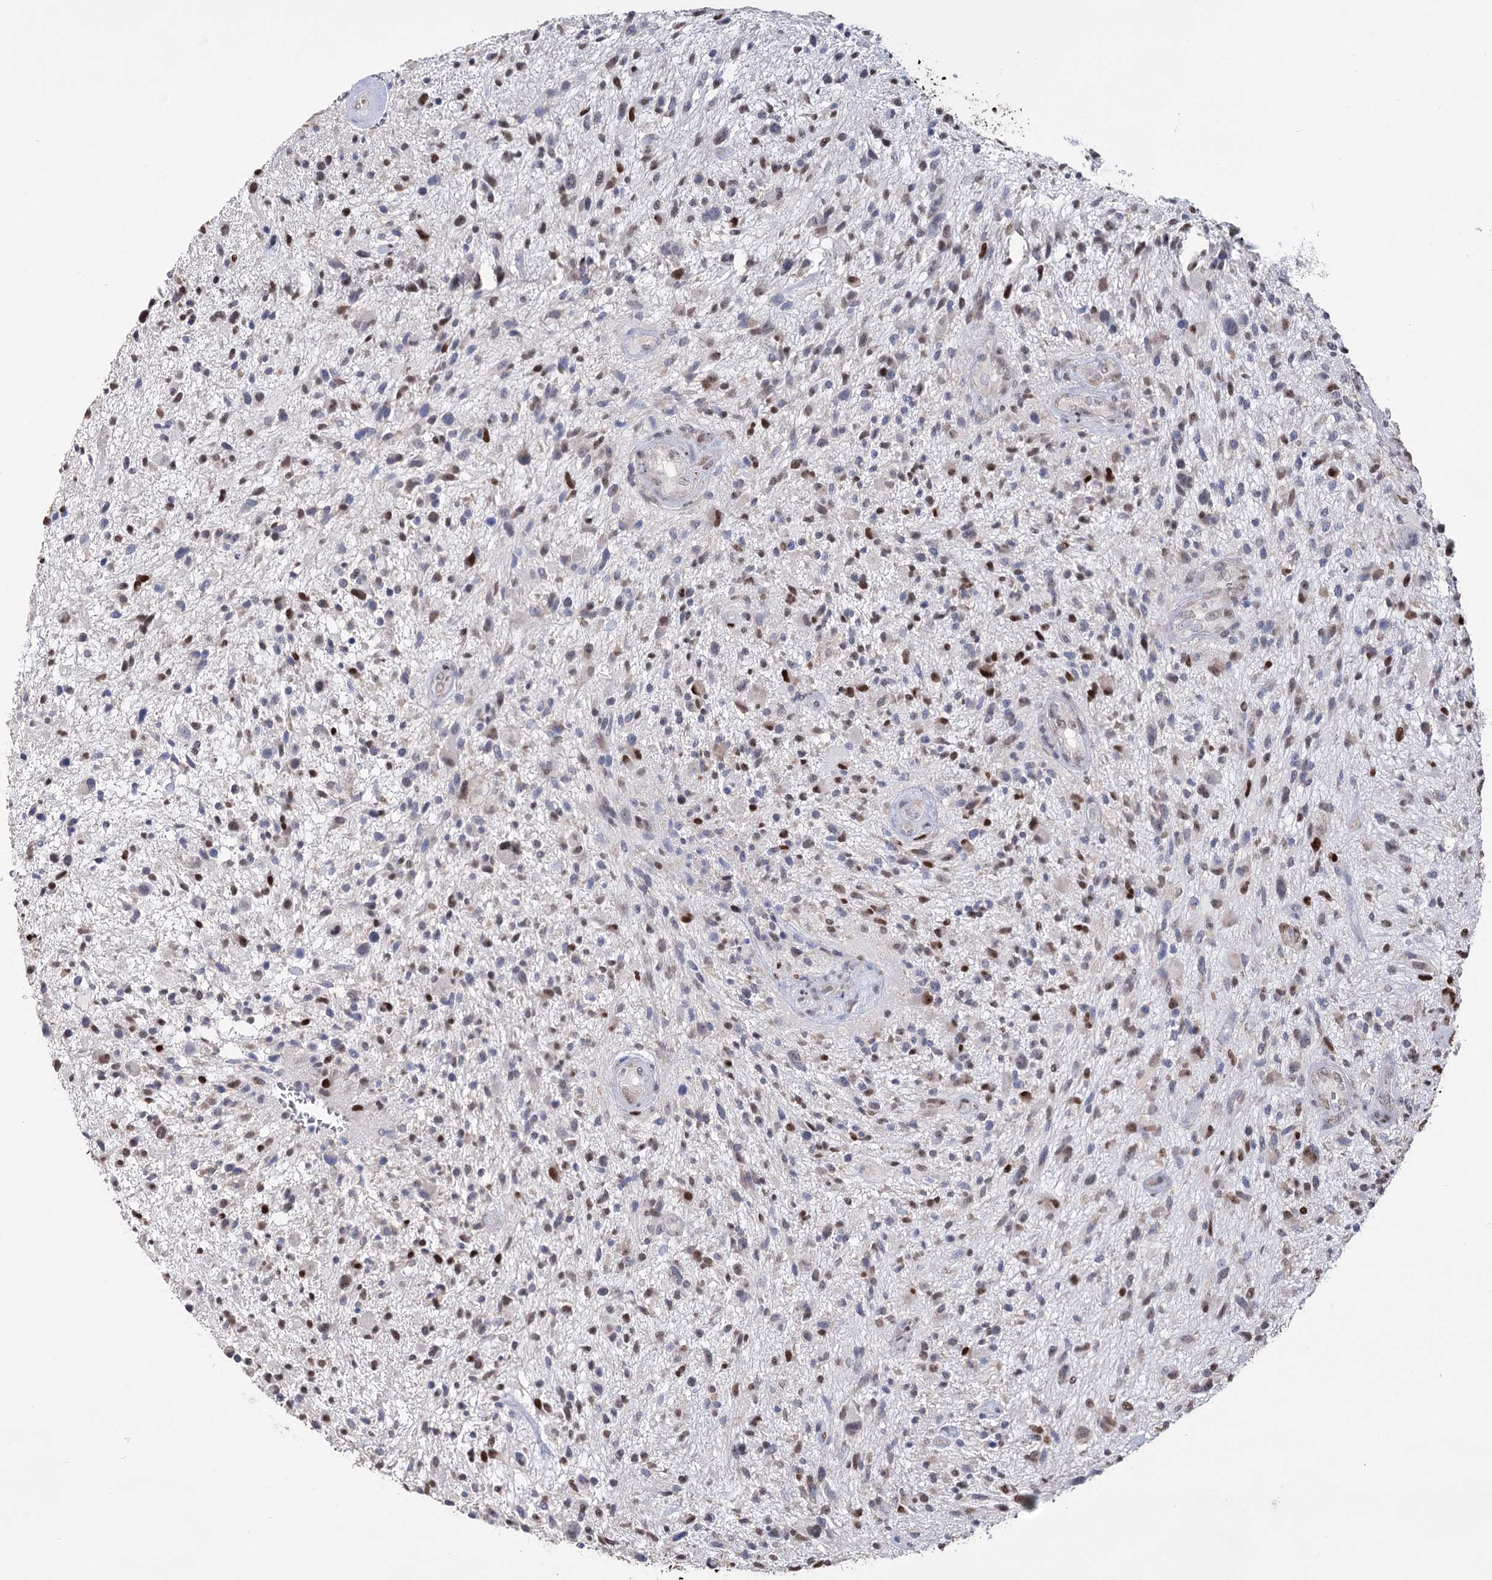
{"staining": {"intensity": "moderate", "quantity": "<25%", "location": "nuclear"}, "tissue": "glioma", "cell_type": "Tumor cells", "image_type": "cancer", "snomed": [{"axis": "morphology", "description": "Glioma, malignant, High grade"}, {"axis": "topography", "description": "Brain"}], "caption": "Immunohistochemistry (DAB (3,3'-diaminobenzidine)) staining of malignant high-grade glioma reveals moderate nuclear protein staining in approximately <25% of tumor cells.", "gene": "NFU1", "patient": {"sex": "male", "age": 47}}